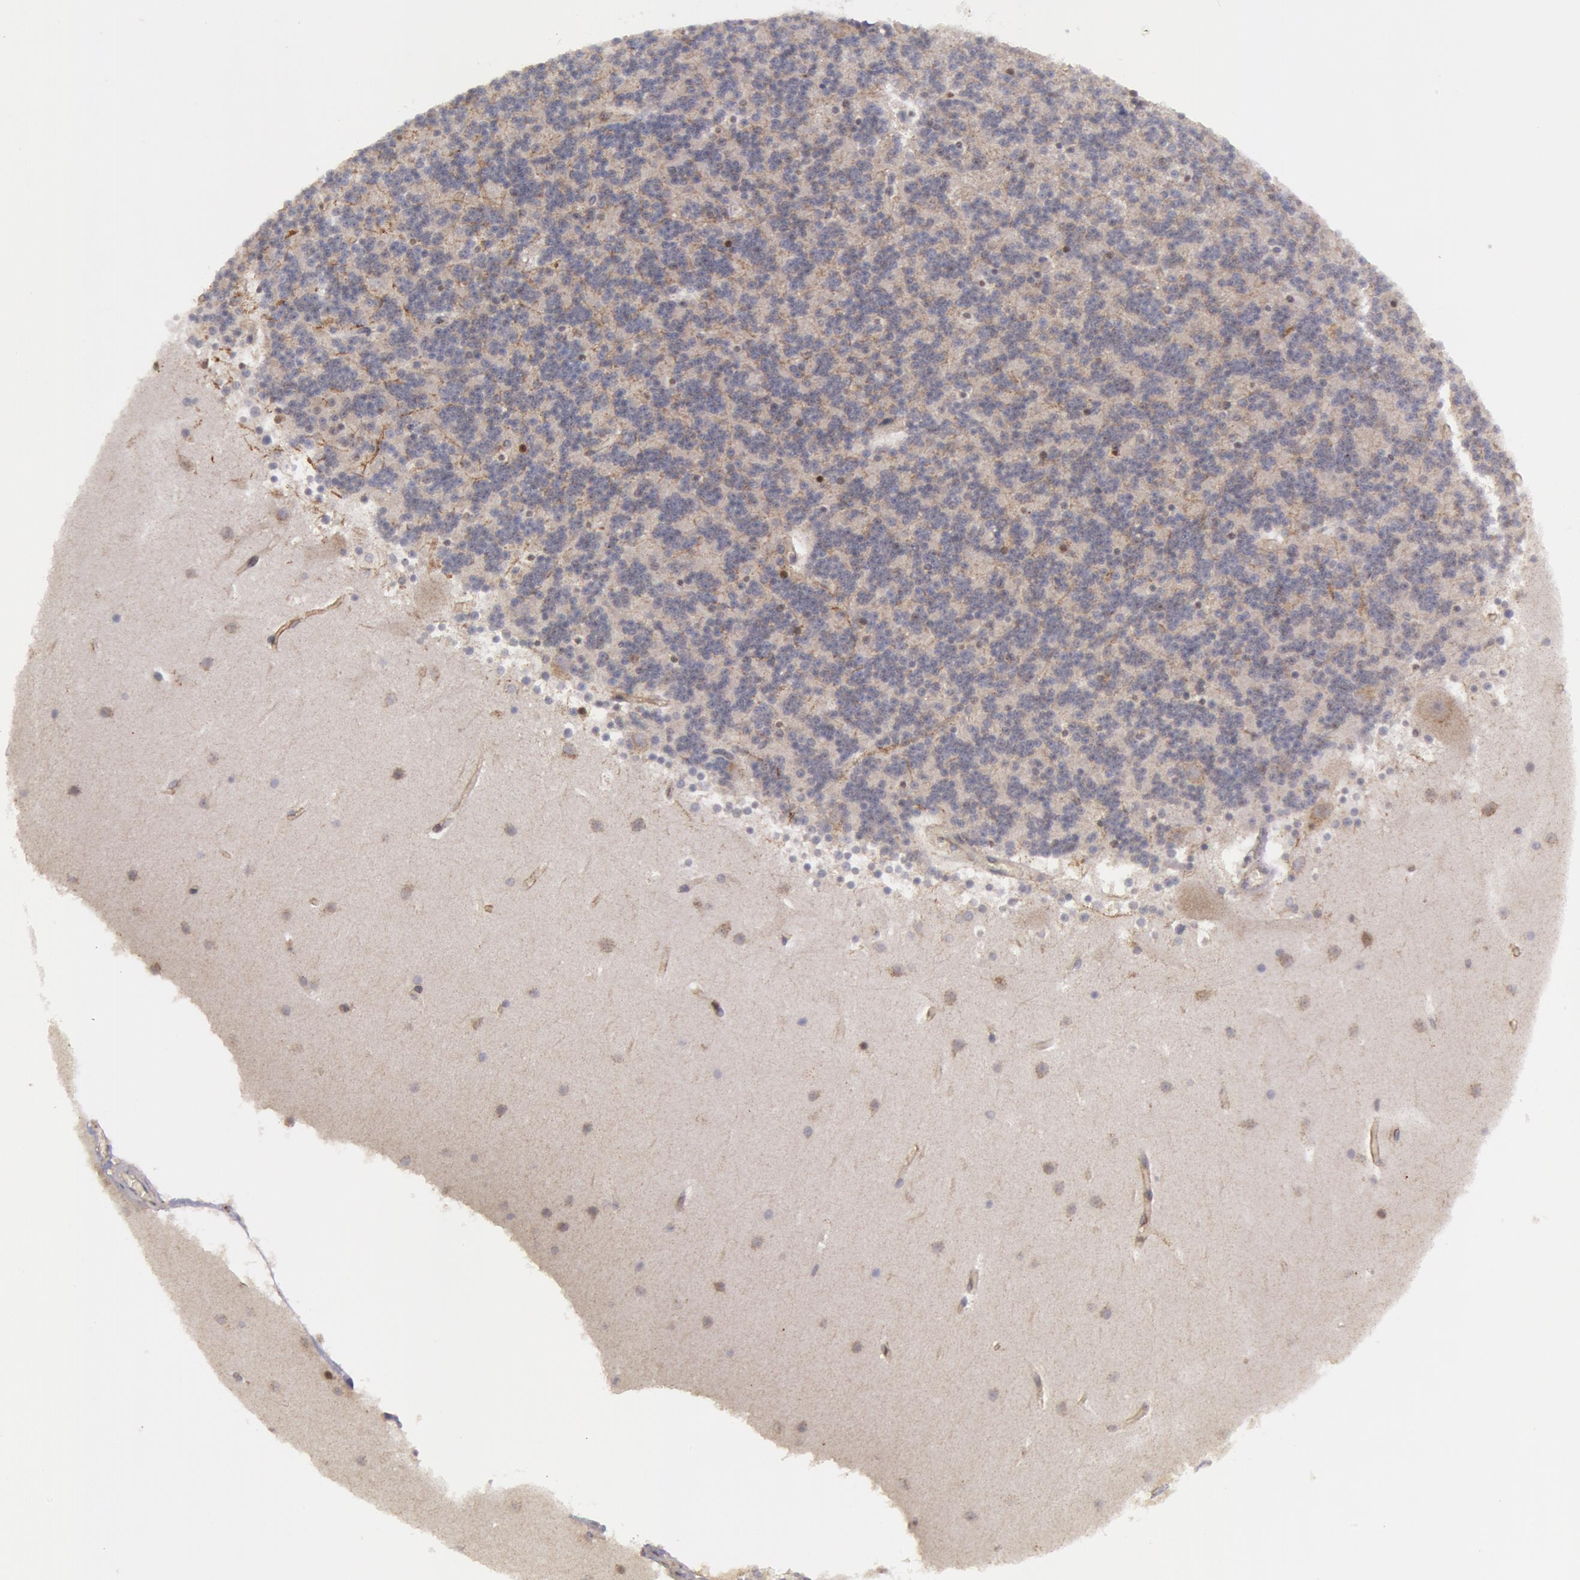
{"staining": {"intensity": "negative", "quantity": "none", "location": "none"}, "tissue": "cerebellum", "cell_type": "Cells in granular layer", "image_type": "normal", "snomed": [{"axis": "morphology", "description": "Normal tissue, NOS"}, {"axis": "topography", "description": "Cerebellum"}], "caption": "Immunohistochemical staining of normal human cerebellum exhibits no significant positivity in cells in granular layer.", "gene": "ERBB2", "patient": {"sex": "male", "age": 45}}